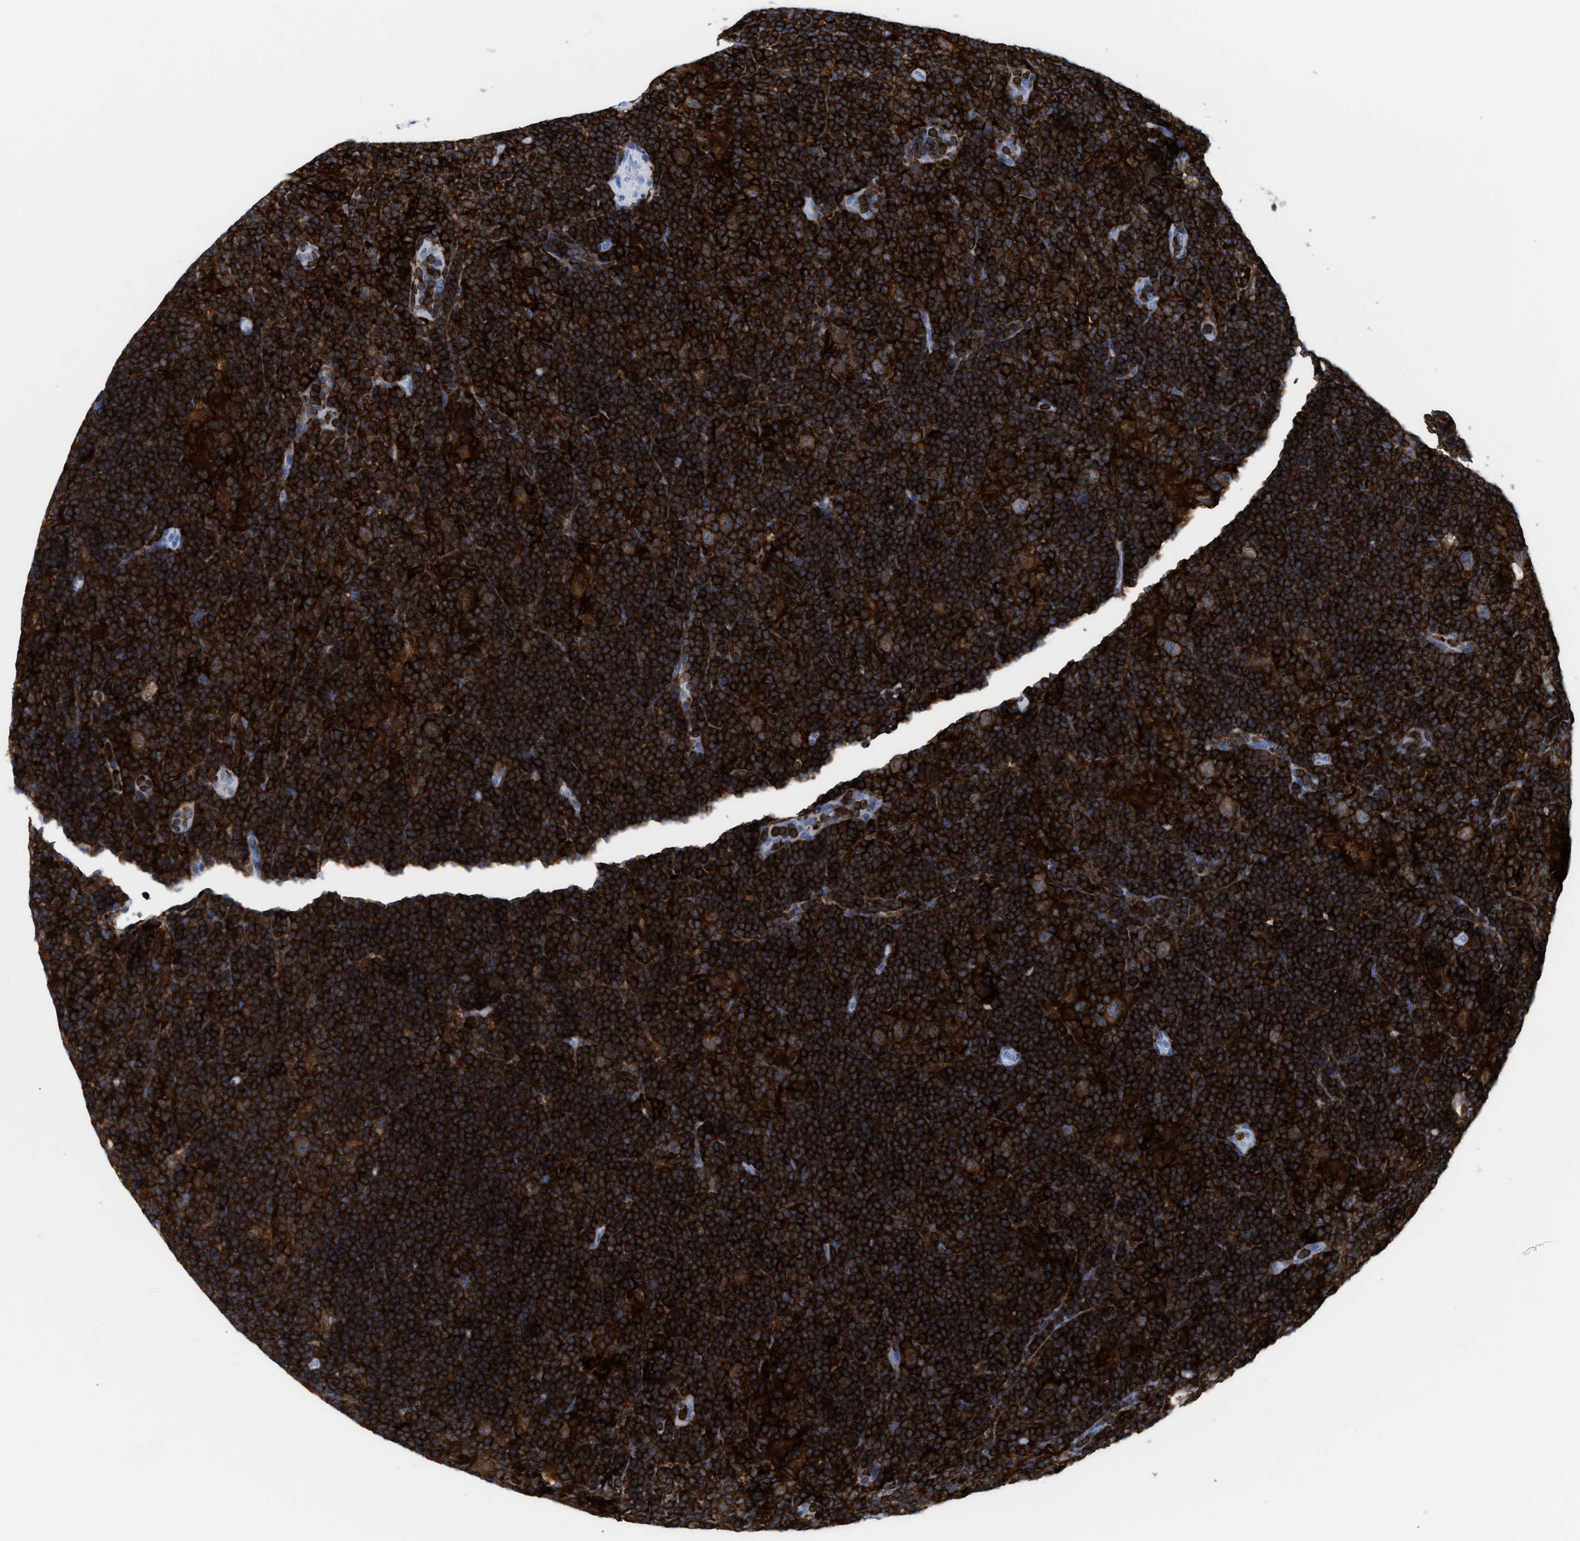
{"staining": {"intensity": "moderate", "quantity": ">75%", "location": "cytoplasmic/membranous"}, "tissue": "lymphoma", "cell_type": "Tumor cells", "image_type": "cancer", "snomed": [{"axis": "morphology", "description": "Hodgkin's disease, NOS"}, {"axis": "topography", "description": "Lymph node"}], "caption": "Tumor cells show moderate cytoplasmic/membranous expression in about >75% of cells in Hodgkin's disease. (brown staining indicates protein expression, while blue staining denotes nuclei).", "gene": "LCP1", "patient": {"sex": "female", "age": 57}}